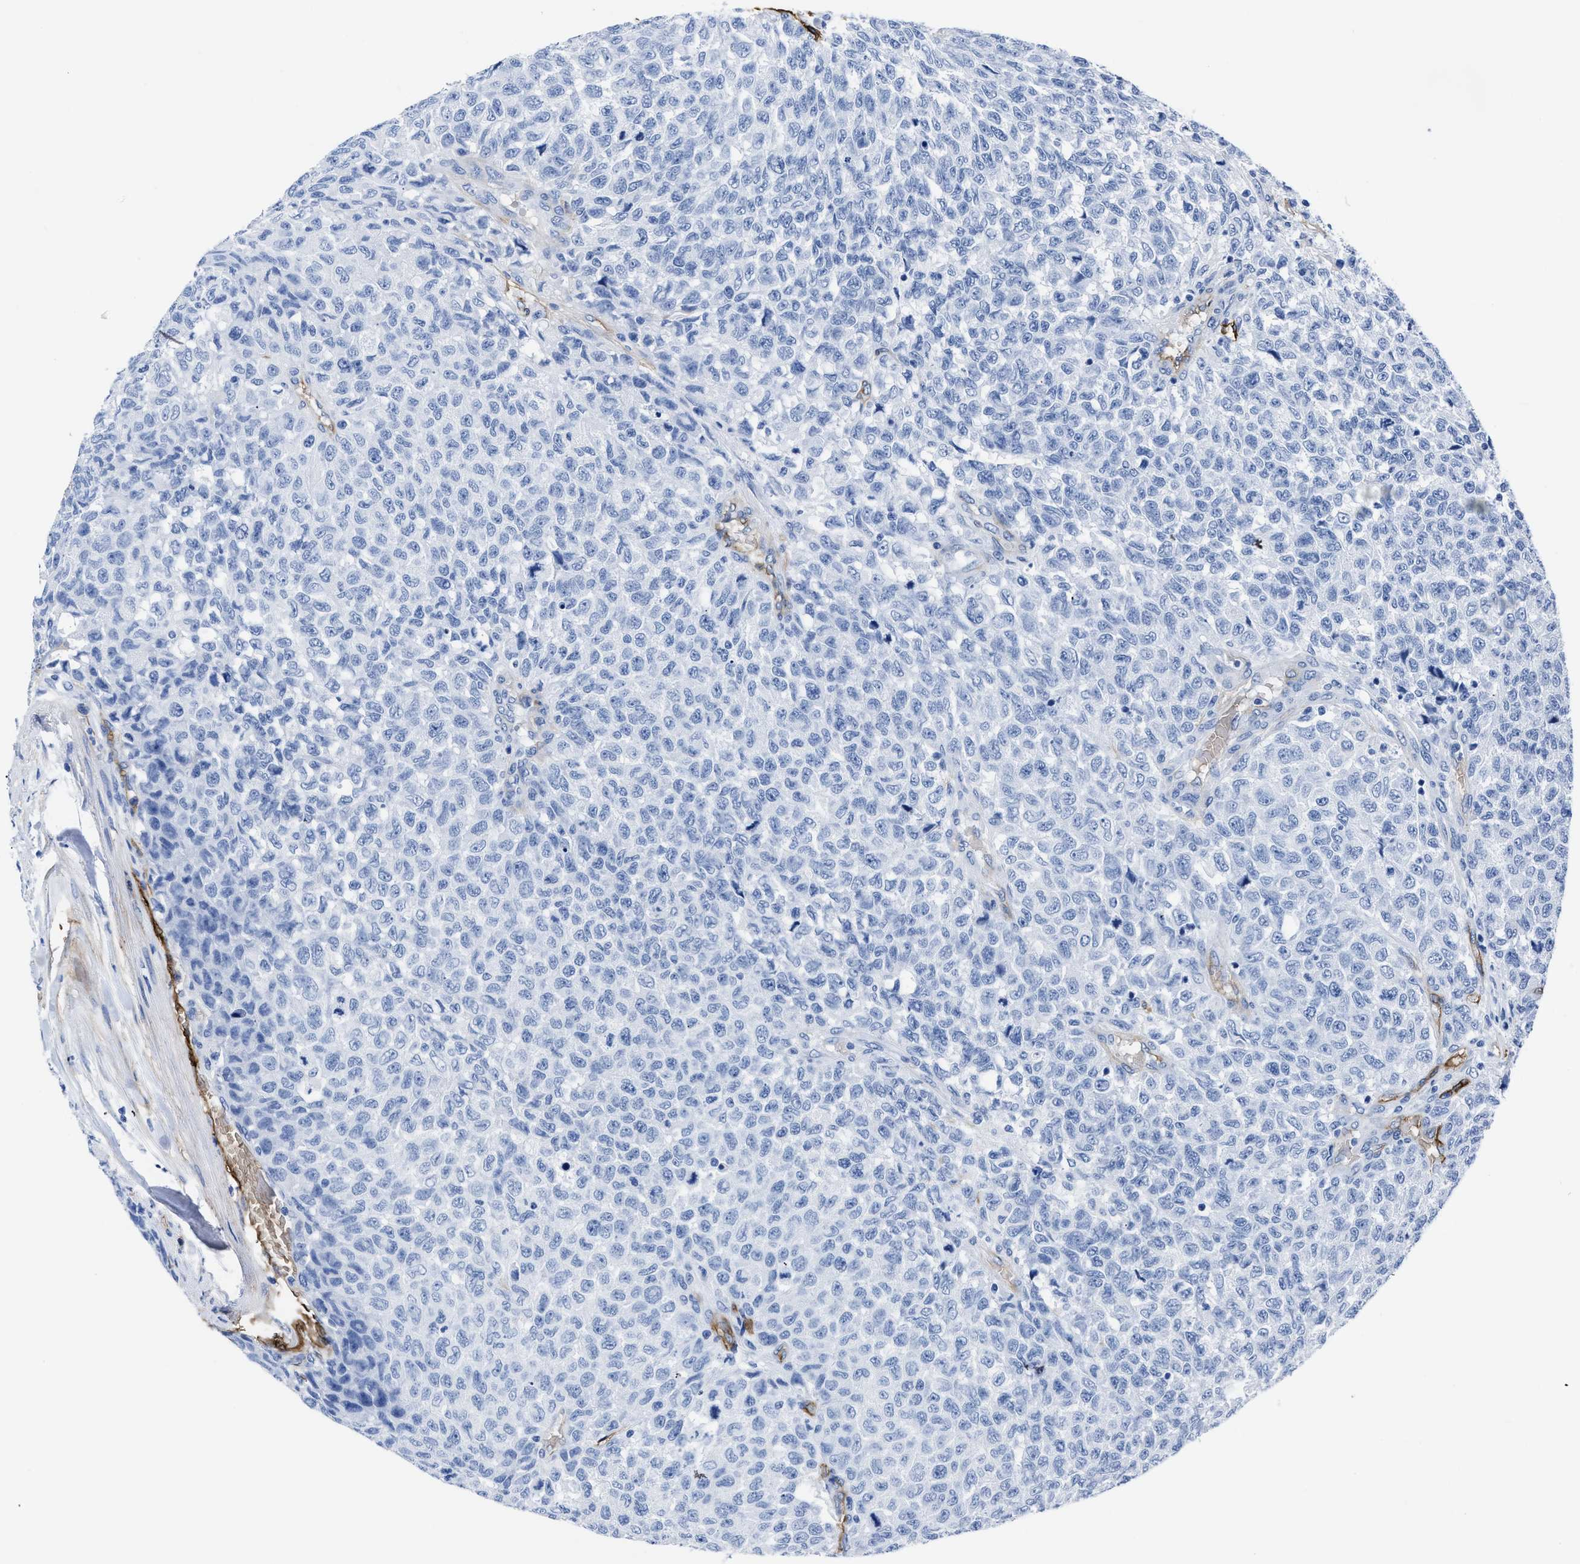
{"staining": {"intensity": "negative", "quantity": "none", "location": "none"}, "tissue": "testis cancer", "cell_type": "Tumor cells", "image_type": "cancer", "snomed": [{"axis": "morphology", "description": "Seminoma, NOS"}, {"axis": "topography", "description": "Testis"}], "caption": "Photomicrograph shows no protein positivity in tumor cells of testis cancer (seminoma) tissue.", "gene": "AQP1", "patient": {"sex": "male", "age": 59}}